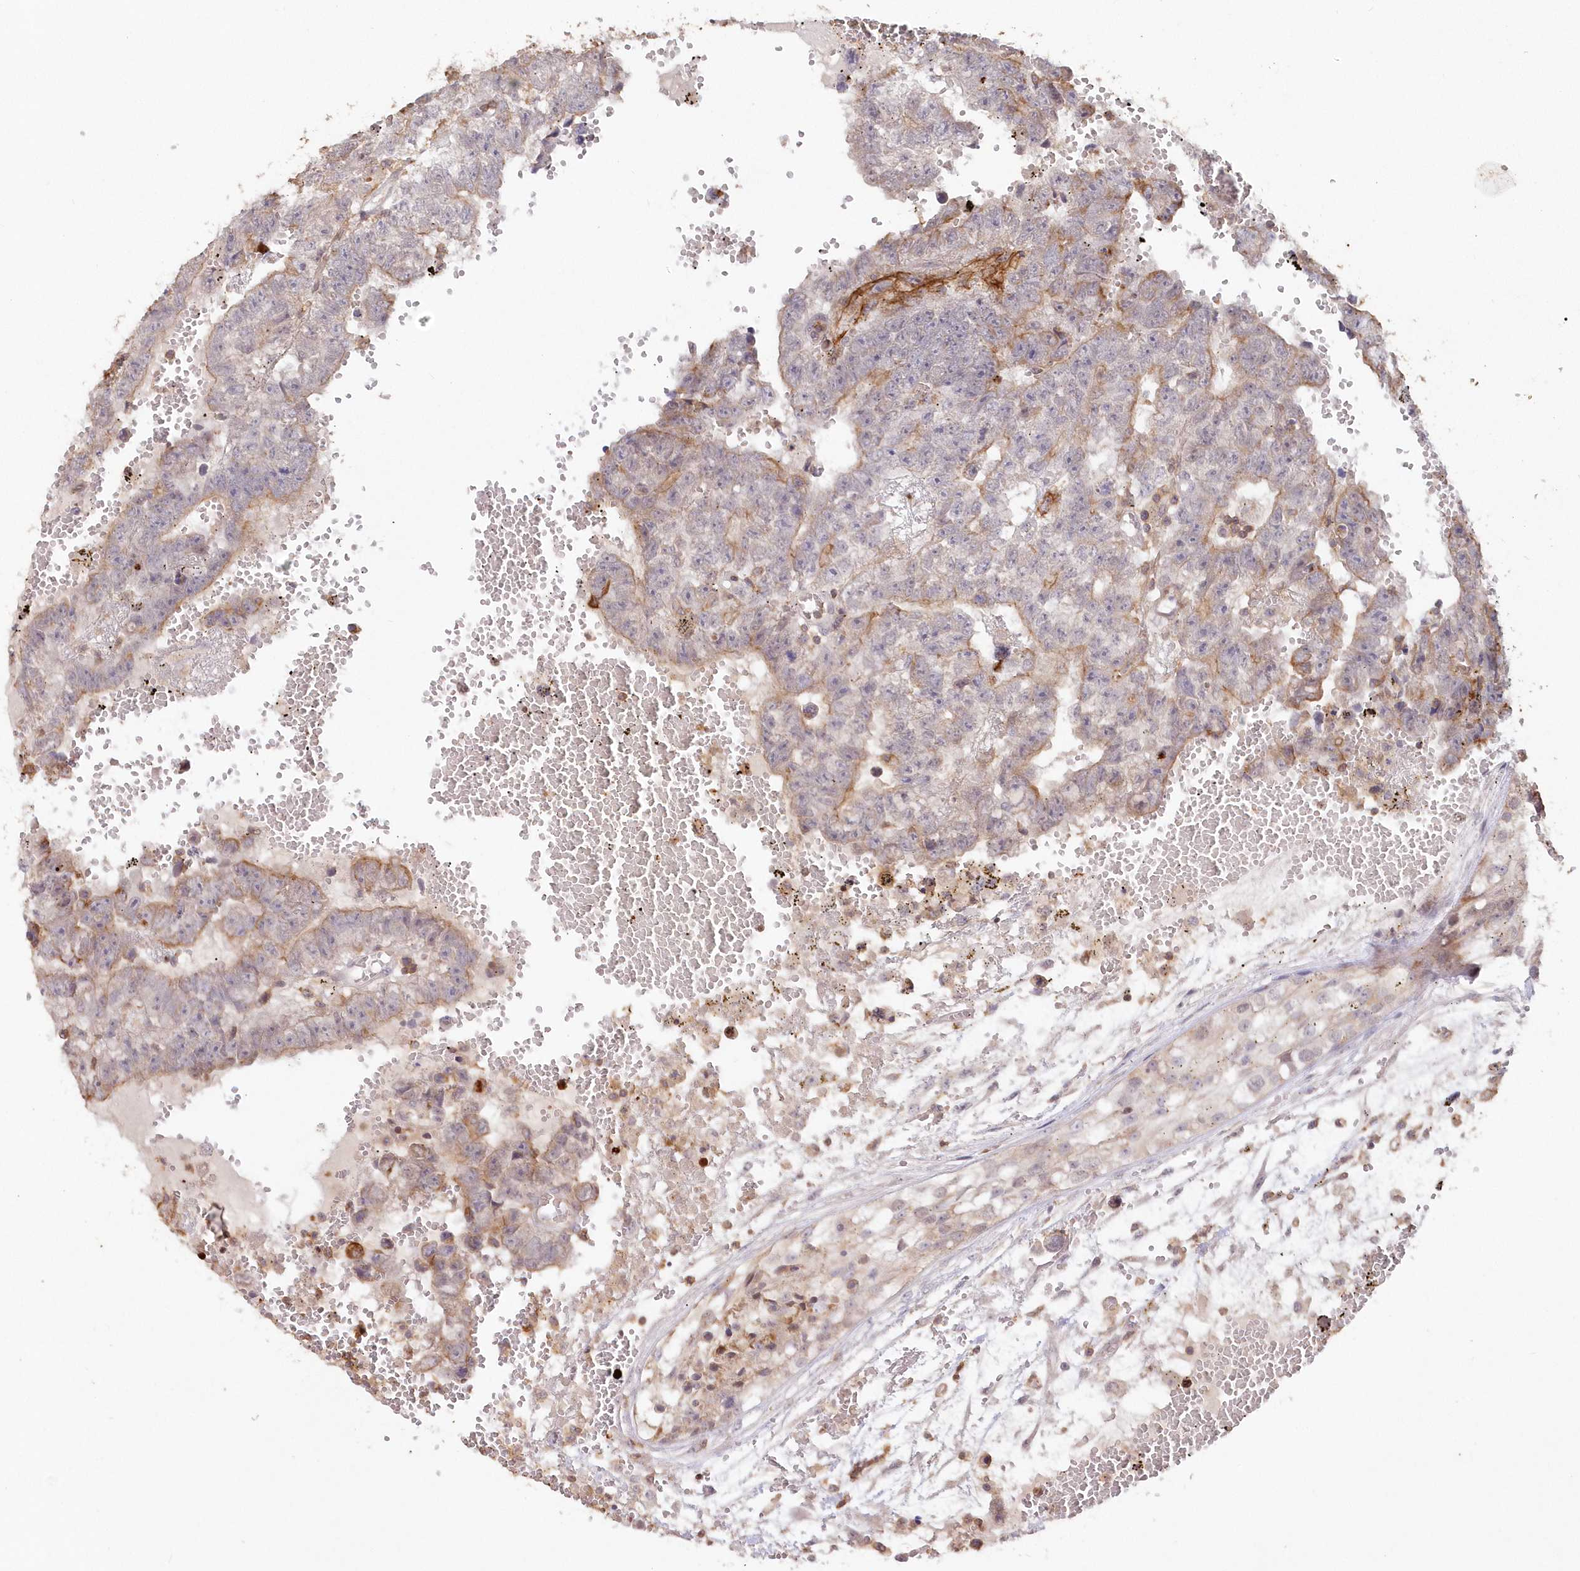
{"staining": {"intensity": "weak", "quantity": "<25%", "location": "cytoplasmic/membranous"}, "tissue": "testis cancer", "cell_type": "Tumor cells", "image_type": "cancer", "snomed": [{"axis": "morphology", "description": "Carcinoma, Embryonal, NOS"}, {"axis": "topography", "description": "Testis"}], "caption": "Photomicrograph shows no protein staining in tumor cells of embryonal carcinoma (testis) tissue.", "gene": "SNED1", "patient": {"sex": "male", "age": 25}}